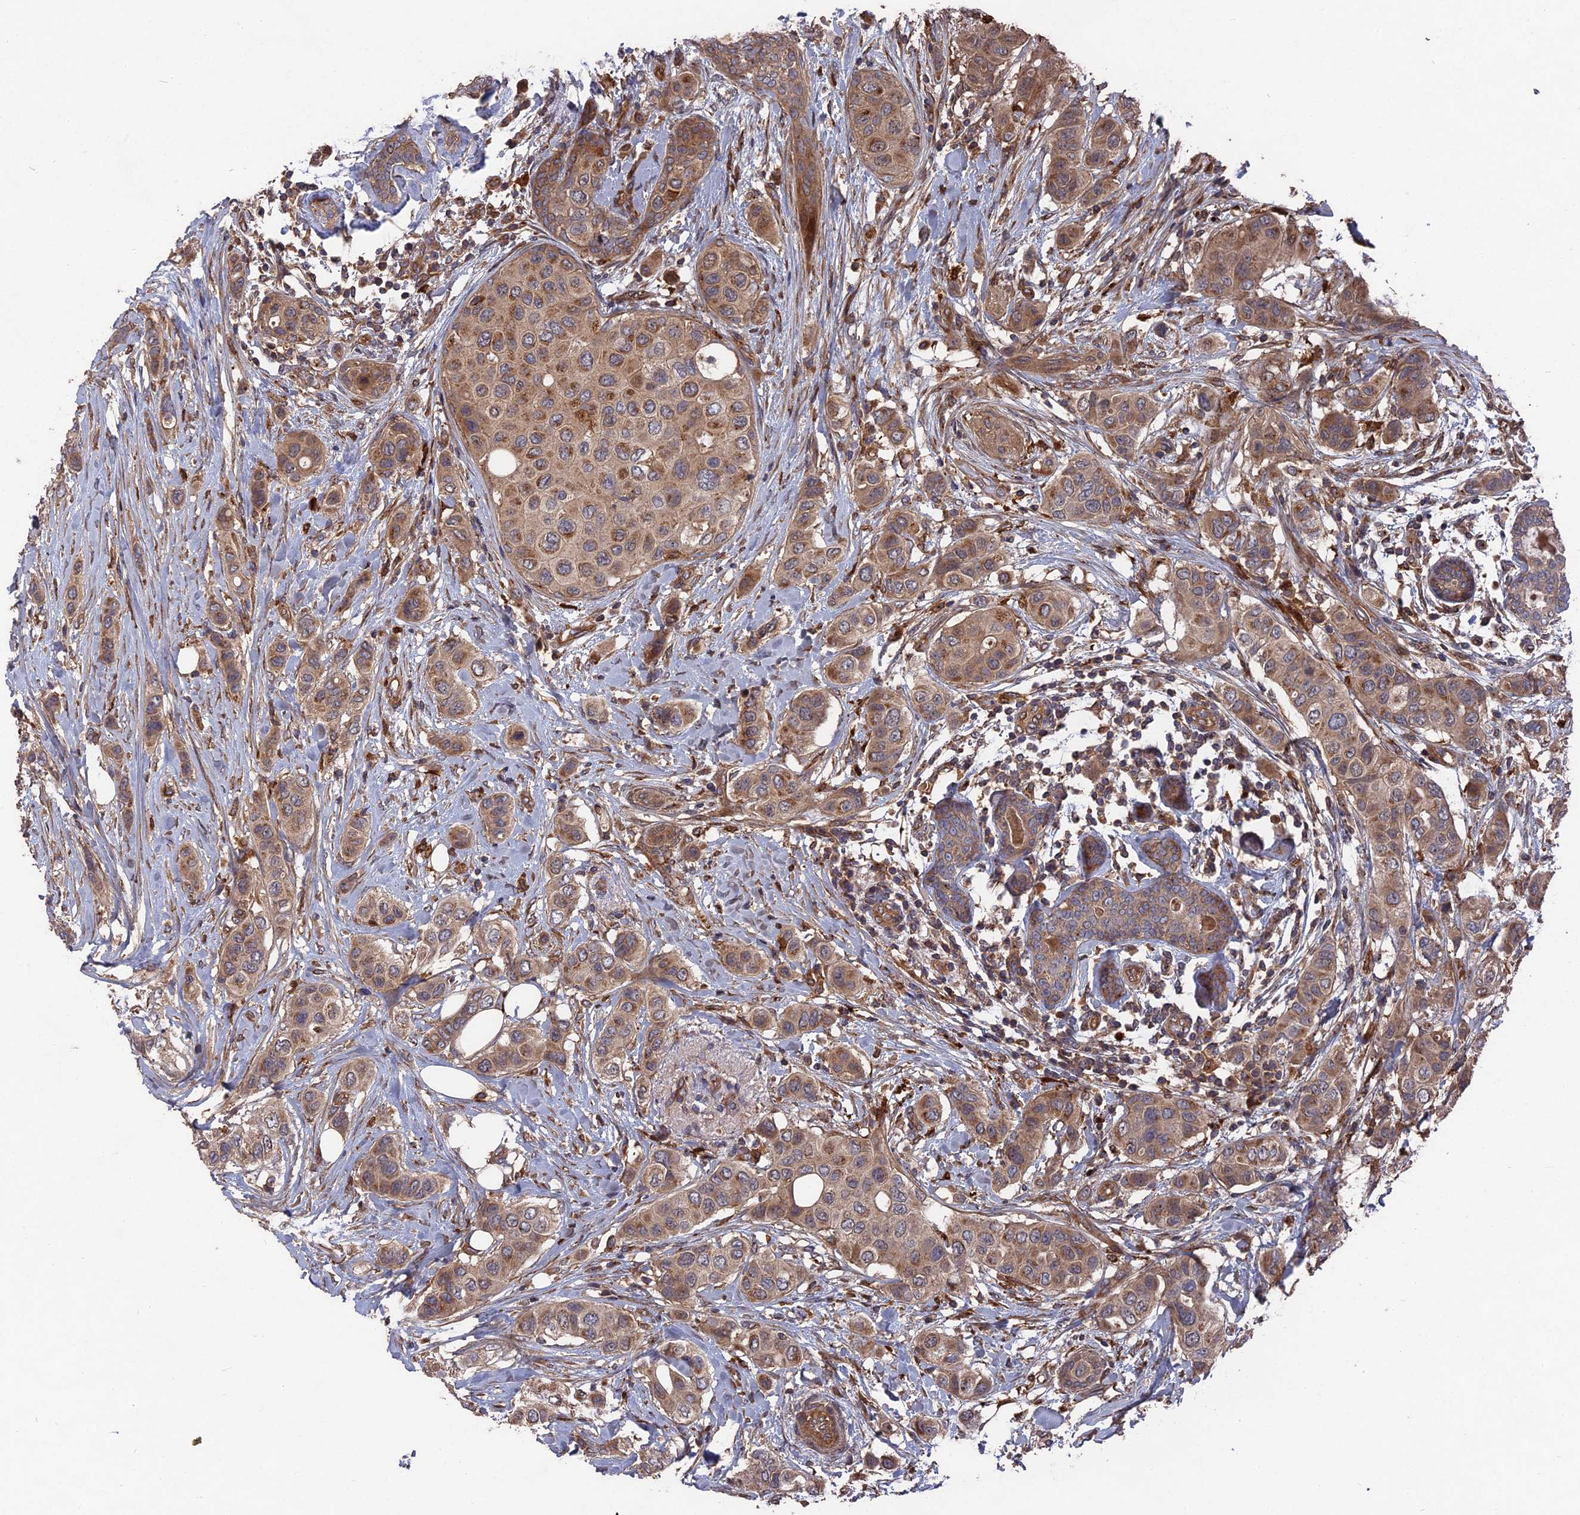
{"staining": {"intensity": "moderate", "quantity": ">75%", "location": "cytoplasmic/membranous"}, "tissue": "breast cancer", "cell_type": "Tumor cells", "image_type": "cancer", "snomed": [{"axis": "morphology", "description": "Lobular carcinoma"}, {"axis": "topography", "description": "Breast"}], "caption": "Lobular carcinoma (breast) stained for a protein (brown) displays moderate cytoplasmic/membranous positive staining in approximately >75% of tumor cells.", "gene": "DEF8", "patient": {"sex": "female", "age": 51}}